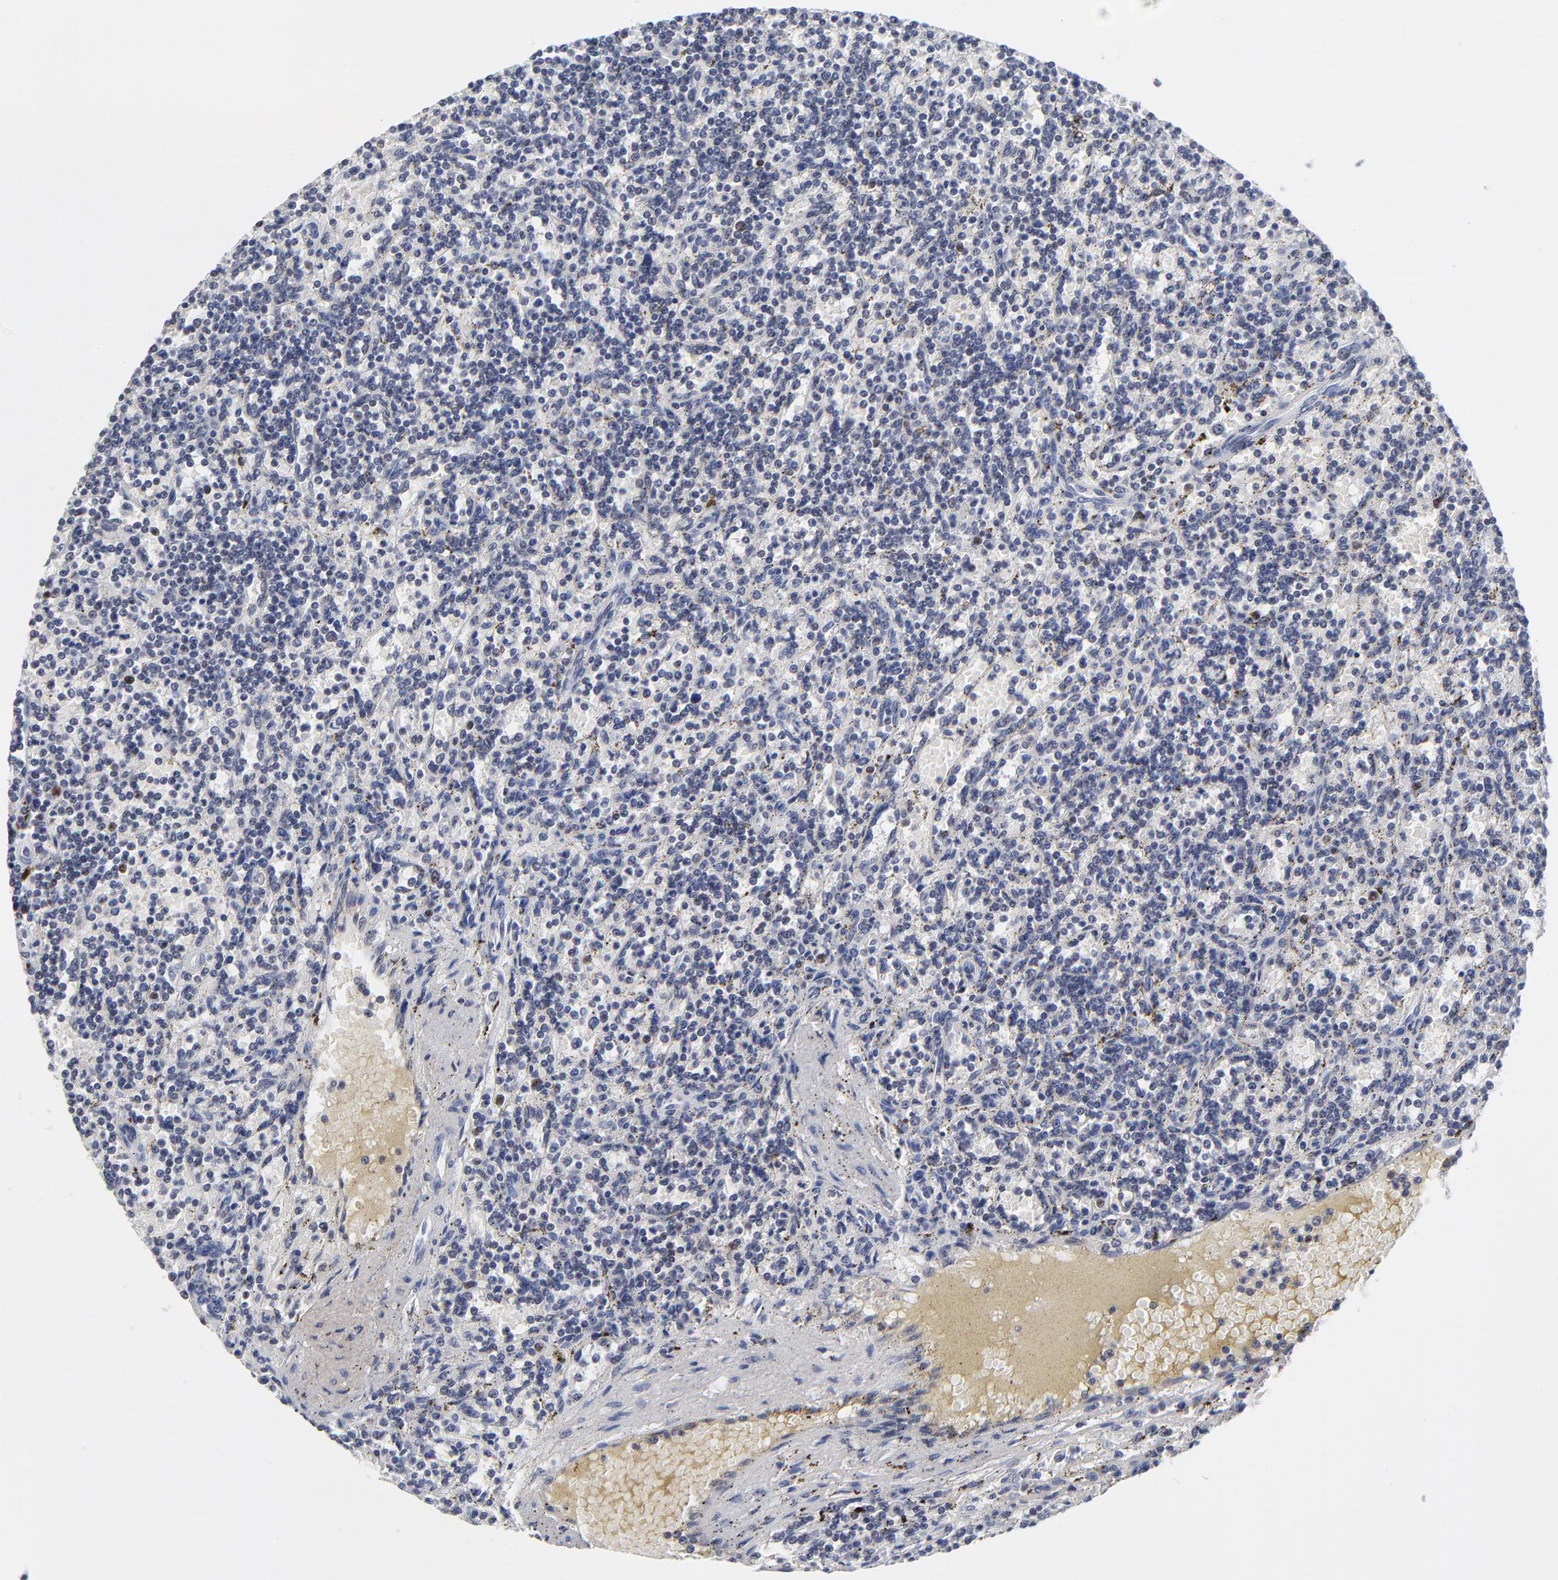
{"staining": {"intensity": "negative", "quantity": "none", "location": "none"}, "tissue": "lymphoma", "cell_type": "Tumor cells", "image_type": "cancer", "snomed": [{"axis": "morphology", "description": "Malignant lymphoma, non-Hodgkin's type, Low grade"}, {"axis": "topography", "description": "Spleen"}], "caption": "IHC photomicrograph of neoplastic tissue: low-grade malignant lymphoma, non-Hodgkin's type stained with DAB (3,3'-diaminobenzidine) displays no significant protein positivity in tumor cells. (Stains: DAB (3,3'-diaminobenzidine) IHC with hematoxylin counter stain, Microscopy: brightfield microscopy at high magnification).", "gene": "OGFOD1", "patient": {"sex": "male", "age": 73}}